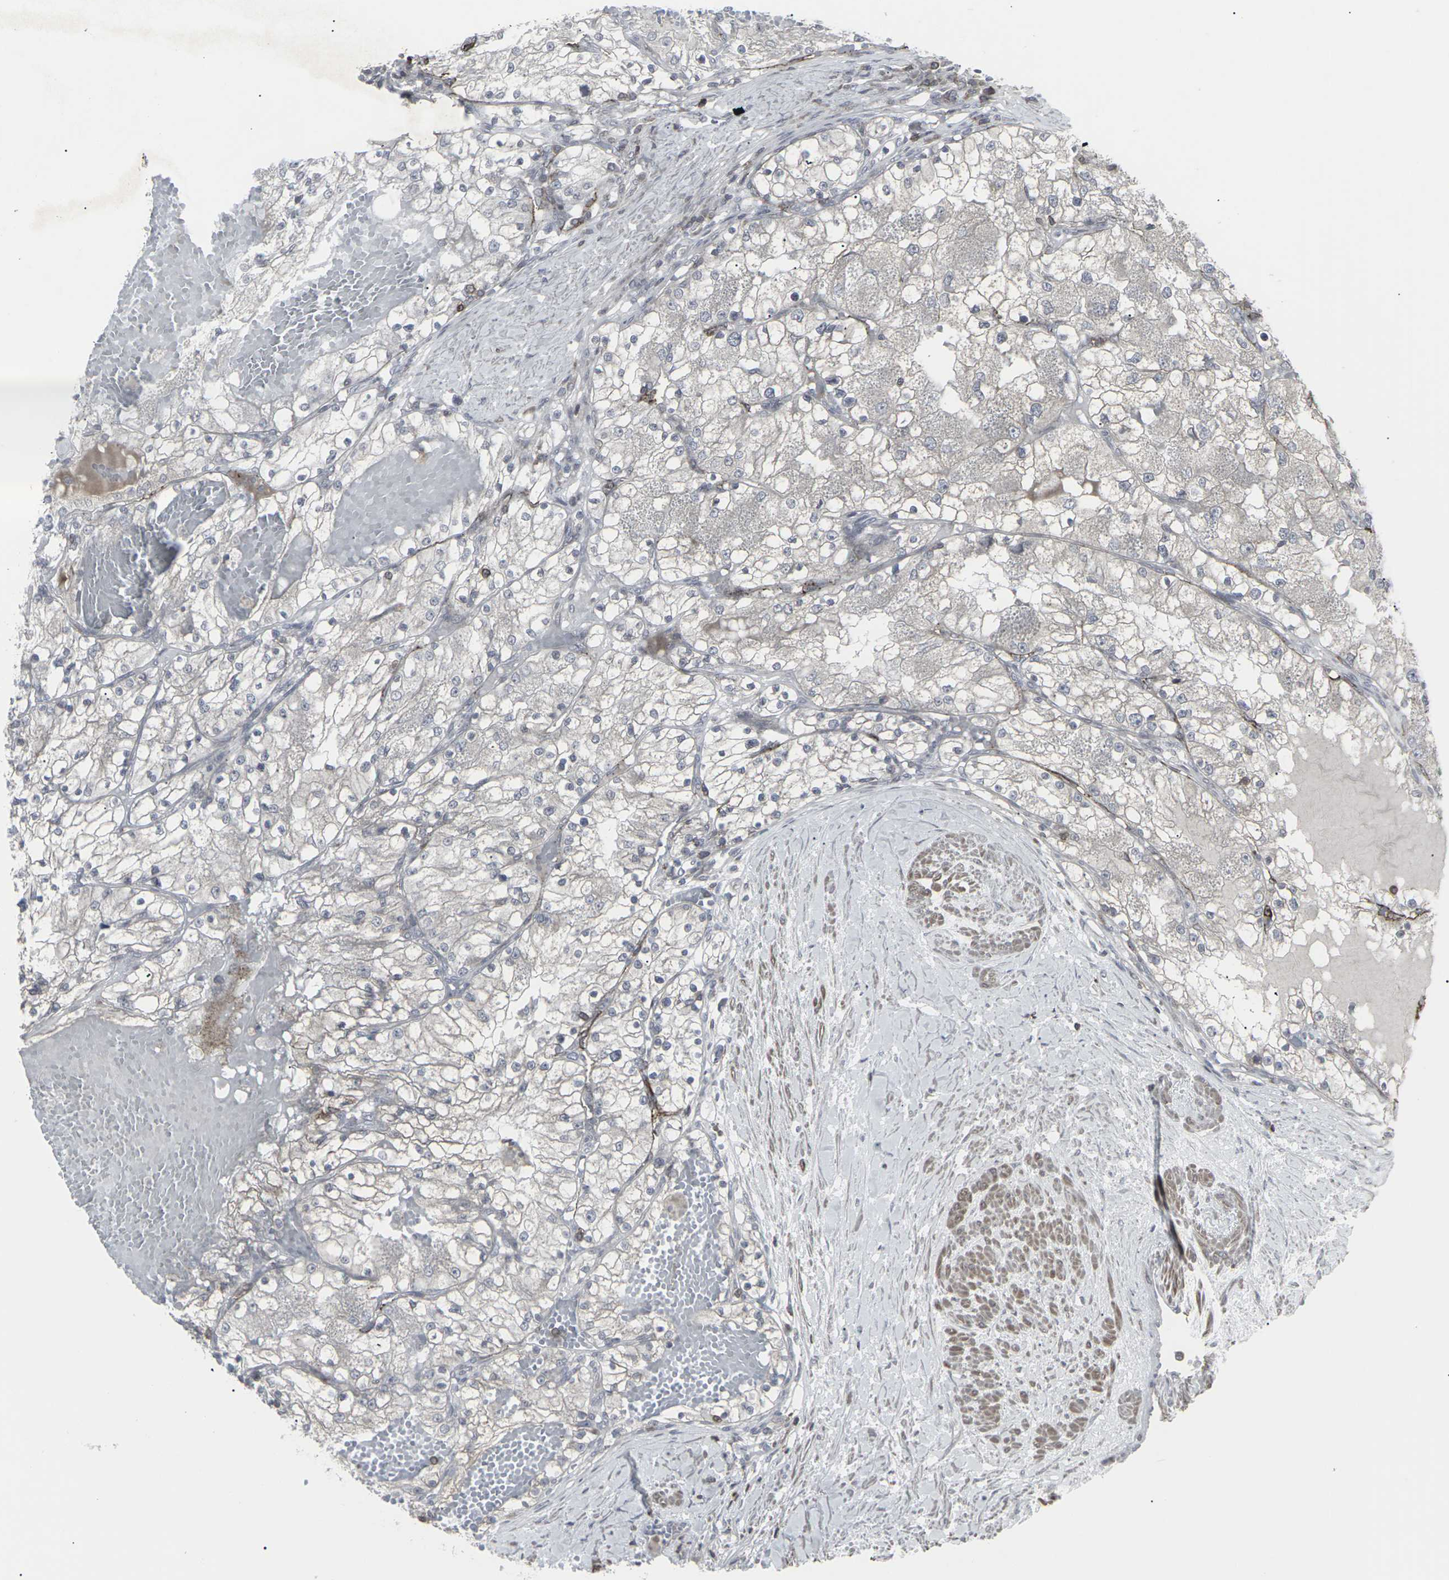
{"staining": {"intensity": "negative", "quantity": "none", "location": "none"}, "tissue": "renal cancer", "cell_type": "Tumor cells", "image_type": "cancer", "snomed": [{"axis": "morphology", "description": "Adenocarcinoma, NOS"}, {"axis": "topography", "description": "Kidney"}], "caption": "Immunohistochemistry of human renal cancer (adenocarcinoma) displays no positivity in tumor cells. The staining is performed using DAB (3,3'-diaminobenzidine) brown chromogen with nuclei counter-stained in using hematoxylin.", "gene": "APOBEC2", "patient": {"sex": "male", "age": 68}}